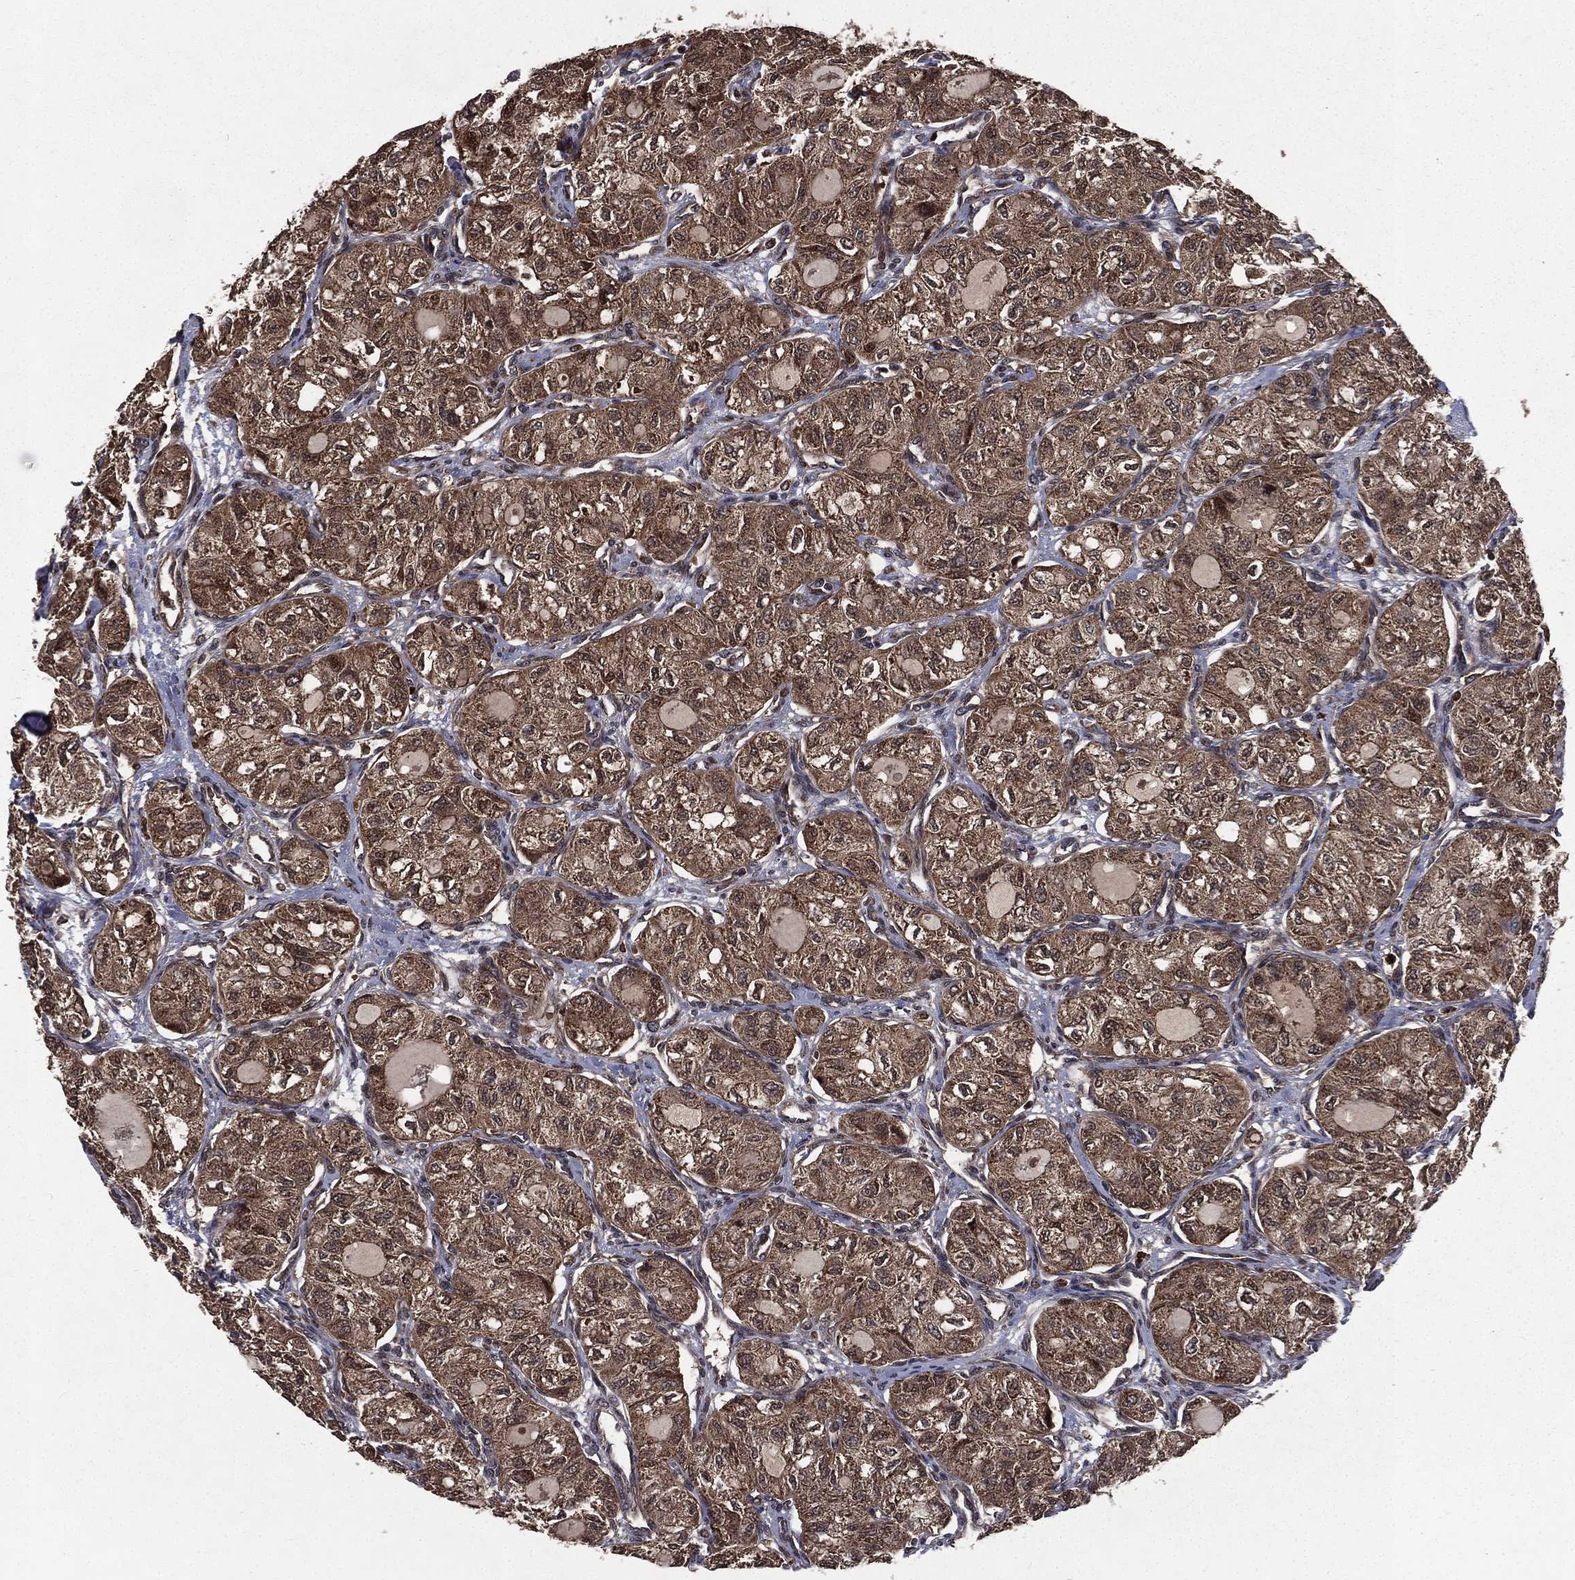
{"staining": {"intensity": "moderate", "quantity": ">75%", "location": "cytoplasmic/membranous"}, "tissue": "thyroid cancer", "cell_type": "Tumor cells", "image_type": "cancer", "snomed": [{"axis": "morphology", "description": "Follicular adenoma carcinoma, NOS"}, {"axis": "topography", "description": "Thyroid gland"}], "caption": "Protein staining demonstrates moderate cytoplasmic/membranous expression in about >75% of tumor cells in thyroid cancer. Nuclei are stained in blue.", "gene": "LENG8", "patient": {"sex": "male", "age": 75}}